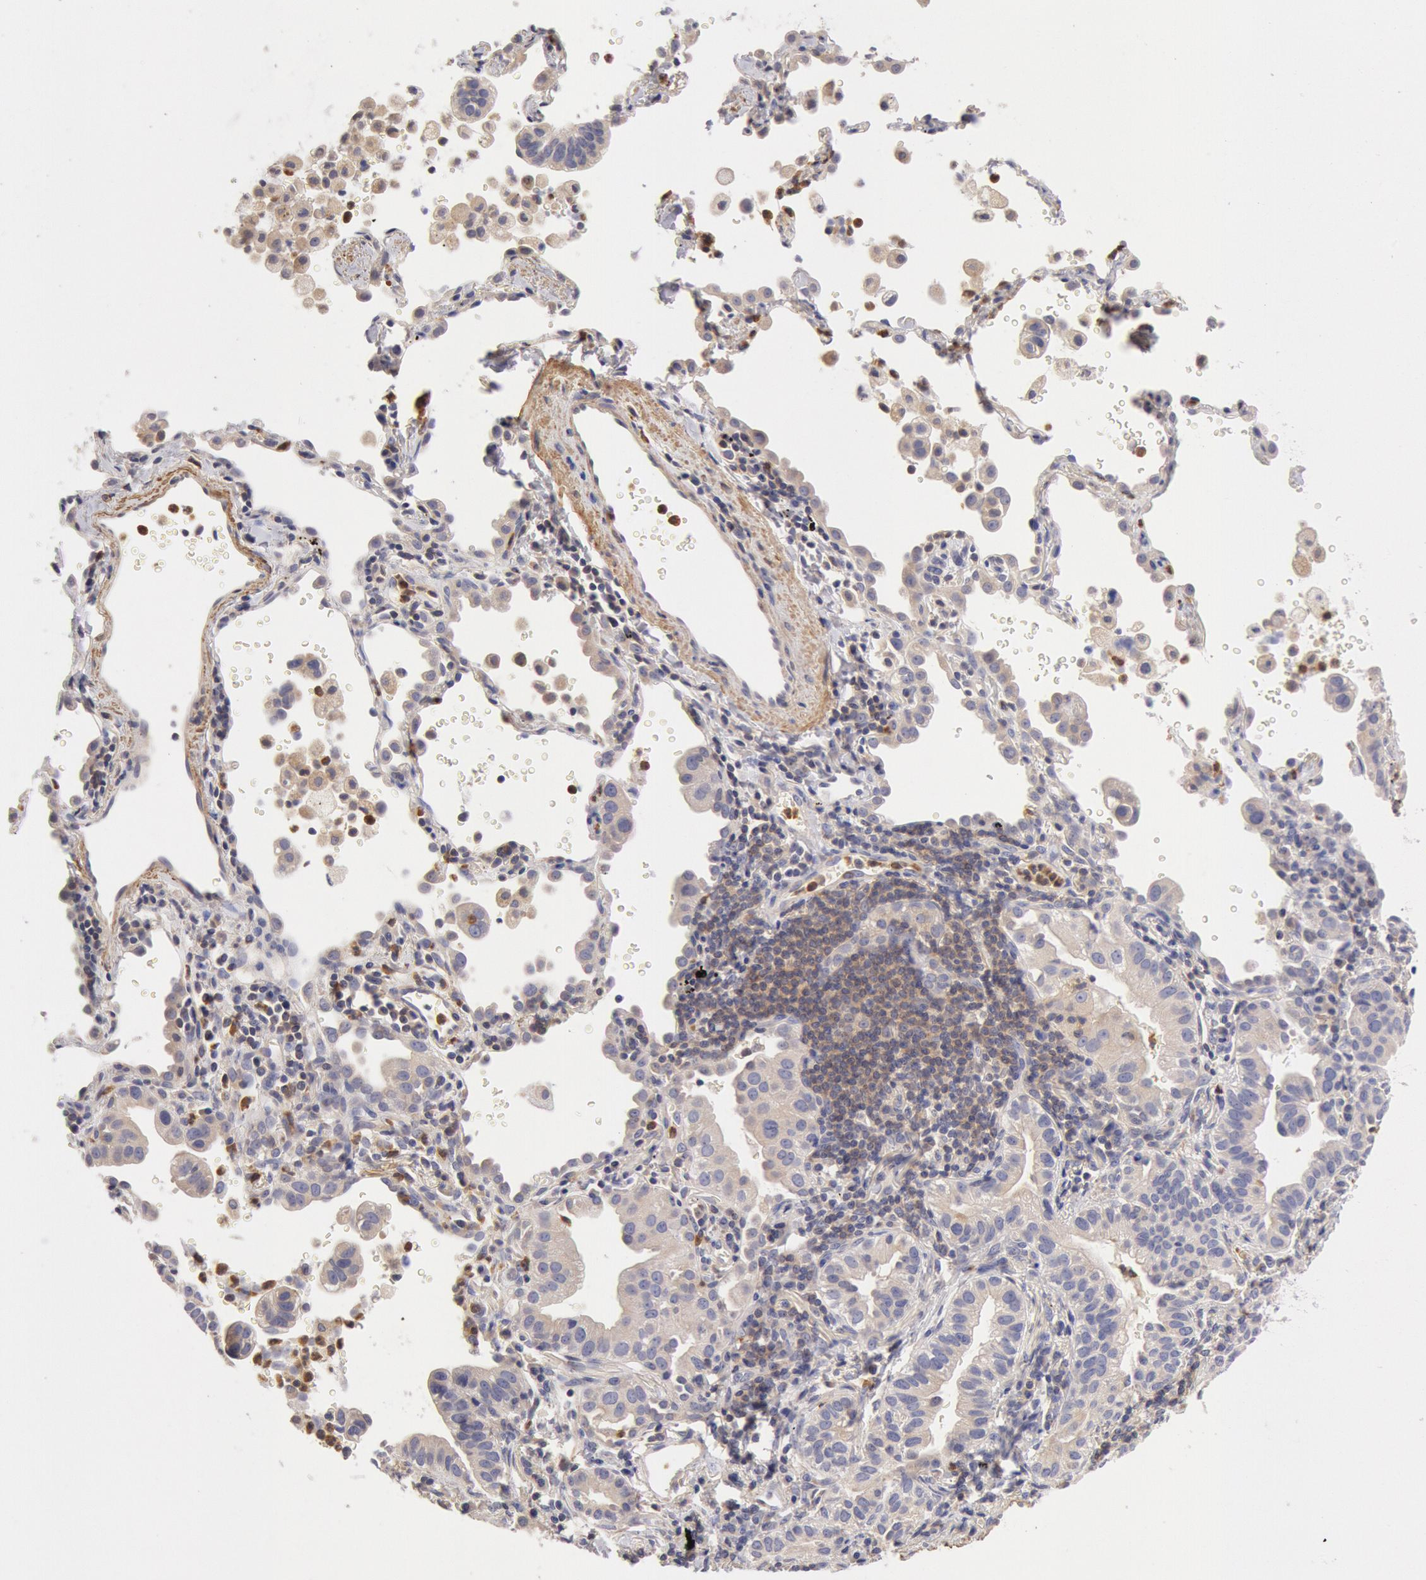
{"staining": {"intensity": "weak", "quantity": "<25%", "location": "cytoplasmic/membranous"}, "tissue": "lung cancer", "cell_type": "Tumor cells", "image_type": "cancer", "snomed": [{"axis": "morphology", "description": "Adenocarcinoma, NOS"}, {"axis": "topography", "description": "Lung"}], "caption": "Adenocarcinoma (lung) stained for a protein using IHC exhibits no expression tumor cells.", "gene": "TMED8", "patient": {"sex": "female", "age": 50}}